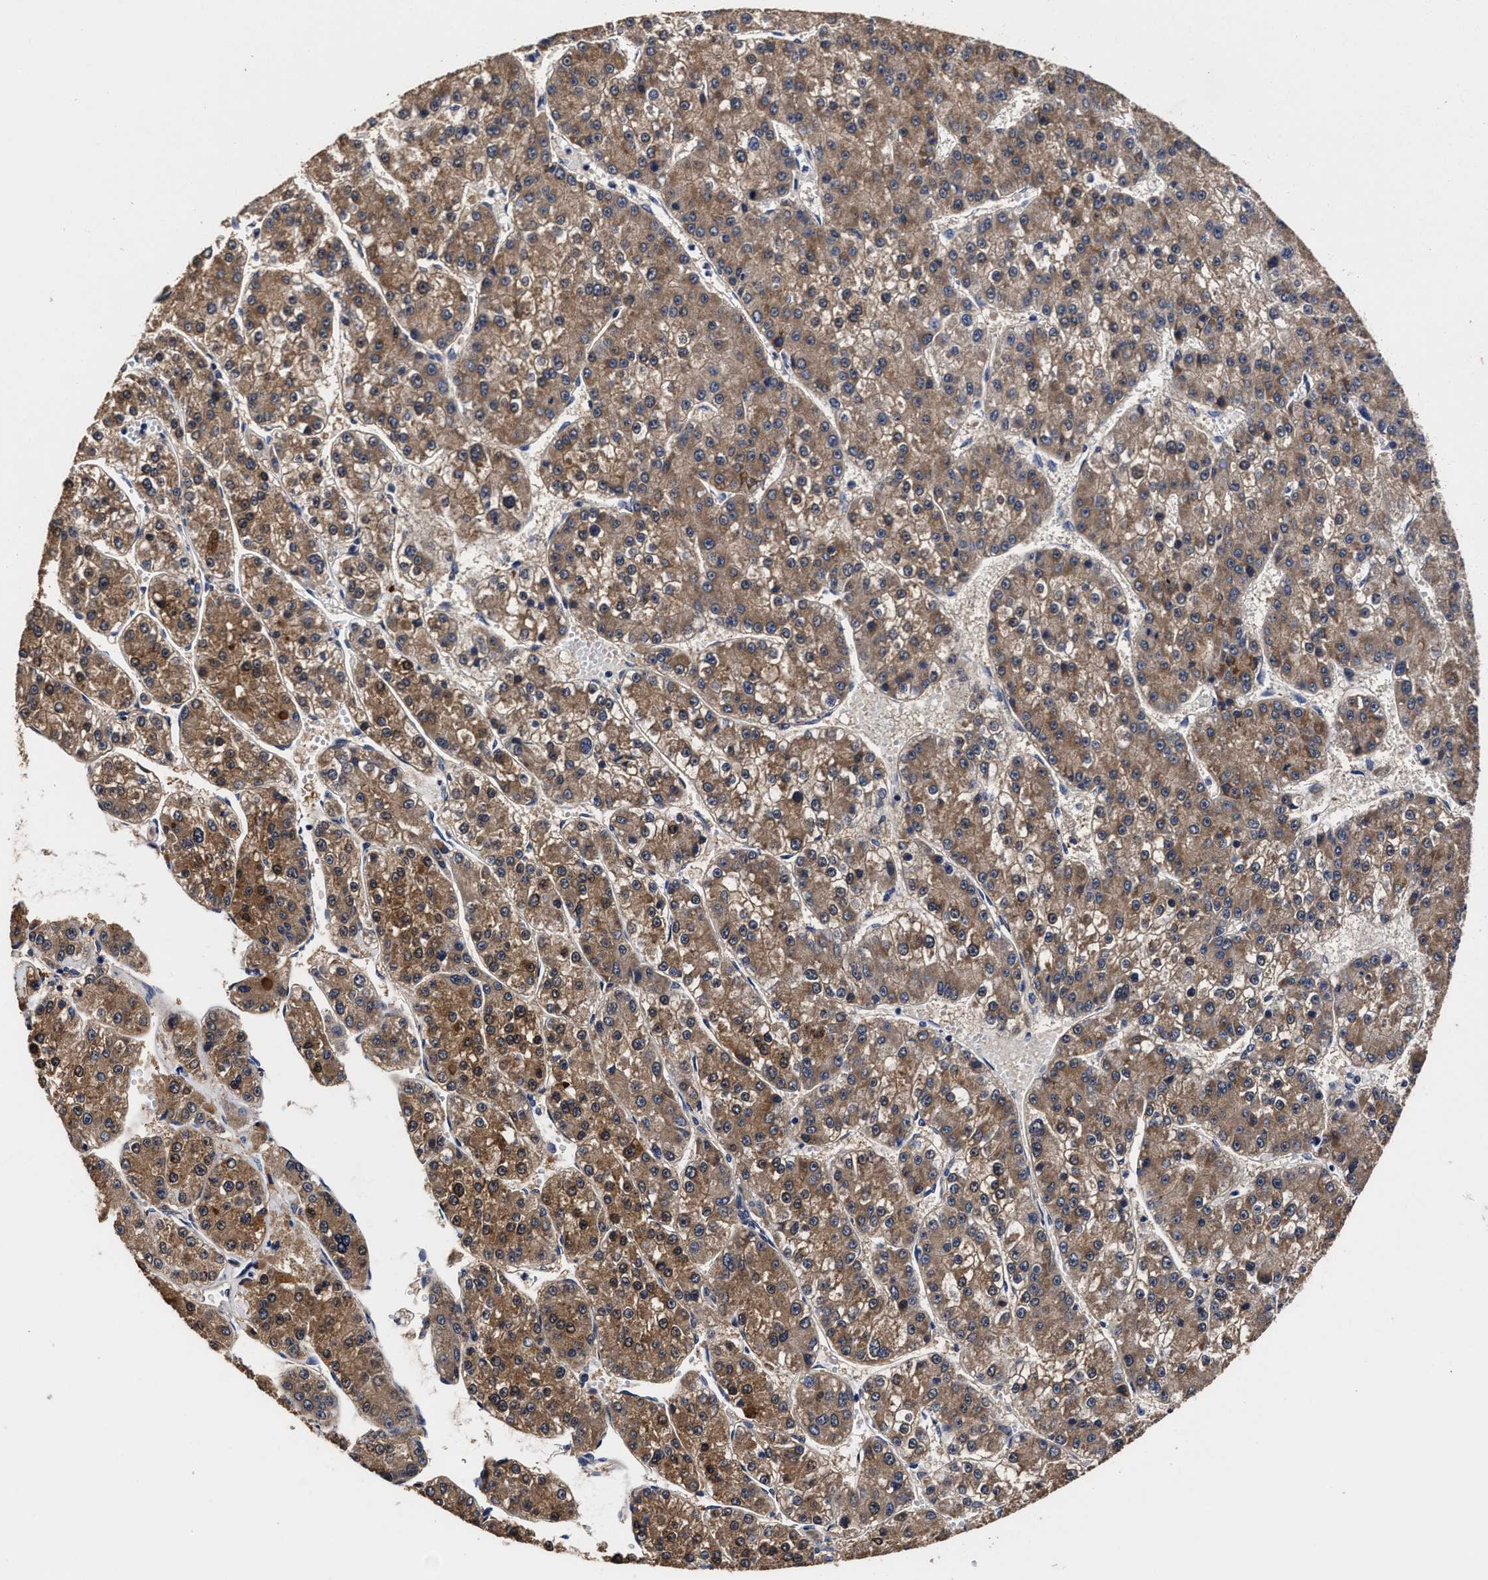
{"staining": {"intensity": "moderate", "quantity": ">75%", "location": "cytoplasmic/membranous"}, "tissue": "liver cancer", "cell_type": "Tumor cells", "image_type": "cancer", "snomed": [{"axis": "morphology", "description": "Carcinoma, Hepatocellular, NOS"}, {"axis": "topography", "description": "Liver"}], "caption": "A high-resolution micrograph shows immunohistochemistry staining of liver cancer (hepatocellular carcinoma), which displays moderate cytoplasmic/membranous positivity in about >75% of tumor cells.", "gene": "SOCS5", "patient": {"sex": "female", "age": 73}}